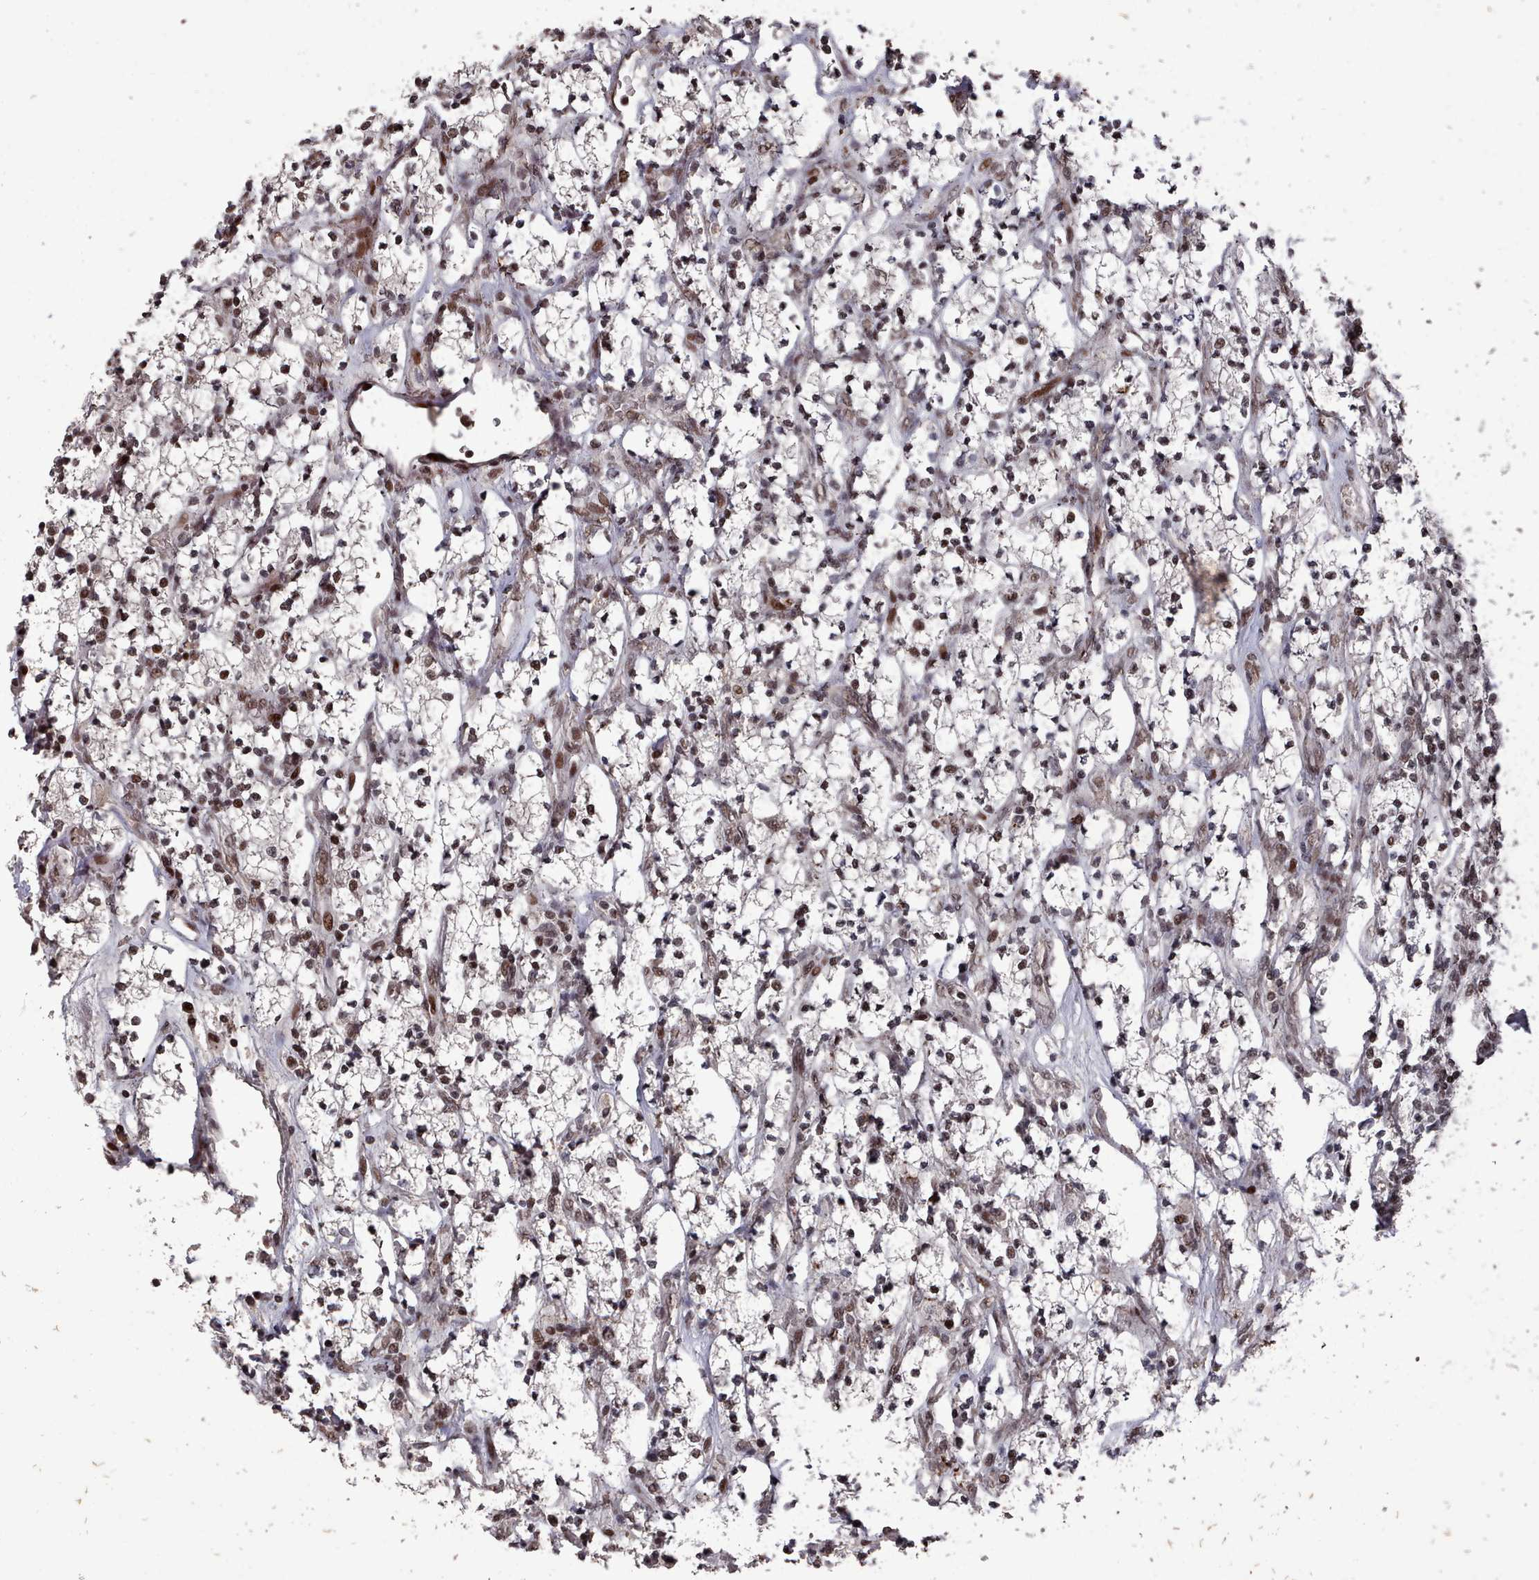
{"staining": {"intensity": "moderate", "quantity": "<25%", "location": "nuclear"}, "tissue": "renal cancer", "cell_type": "Tumor cells", "image_type": "cancer", "snomed": [{"axis": "morphology", "description": "Adenocarcinoma, NOS"}, {"axis": "topography", "description": "Kidney"}], "caption": "Adenocarcinoma (renal) stained with DAB (3,3'-diaminobenzidine) immunohistochemistry (IHC) demonstrates low levels of moderate nuclear positivity in approximately <25% of tumor cells.", "gene": "PNRC2", "patient": {"sex": "male", "age": 77}}